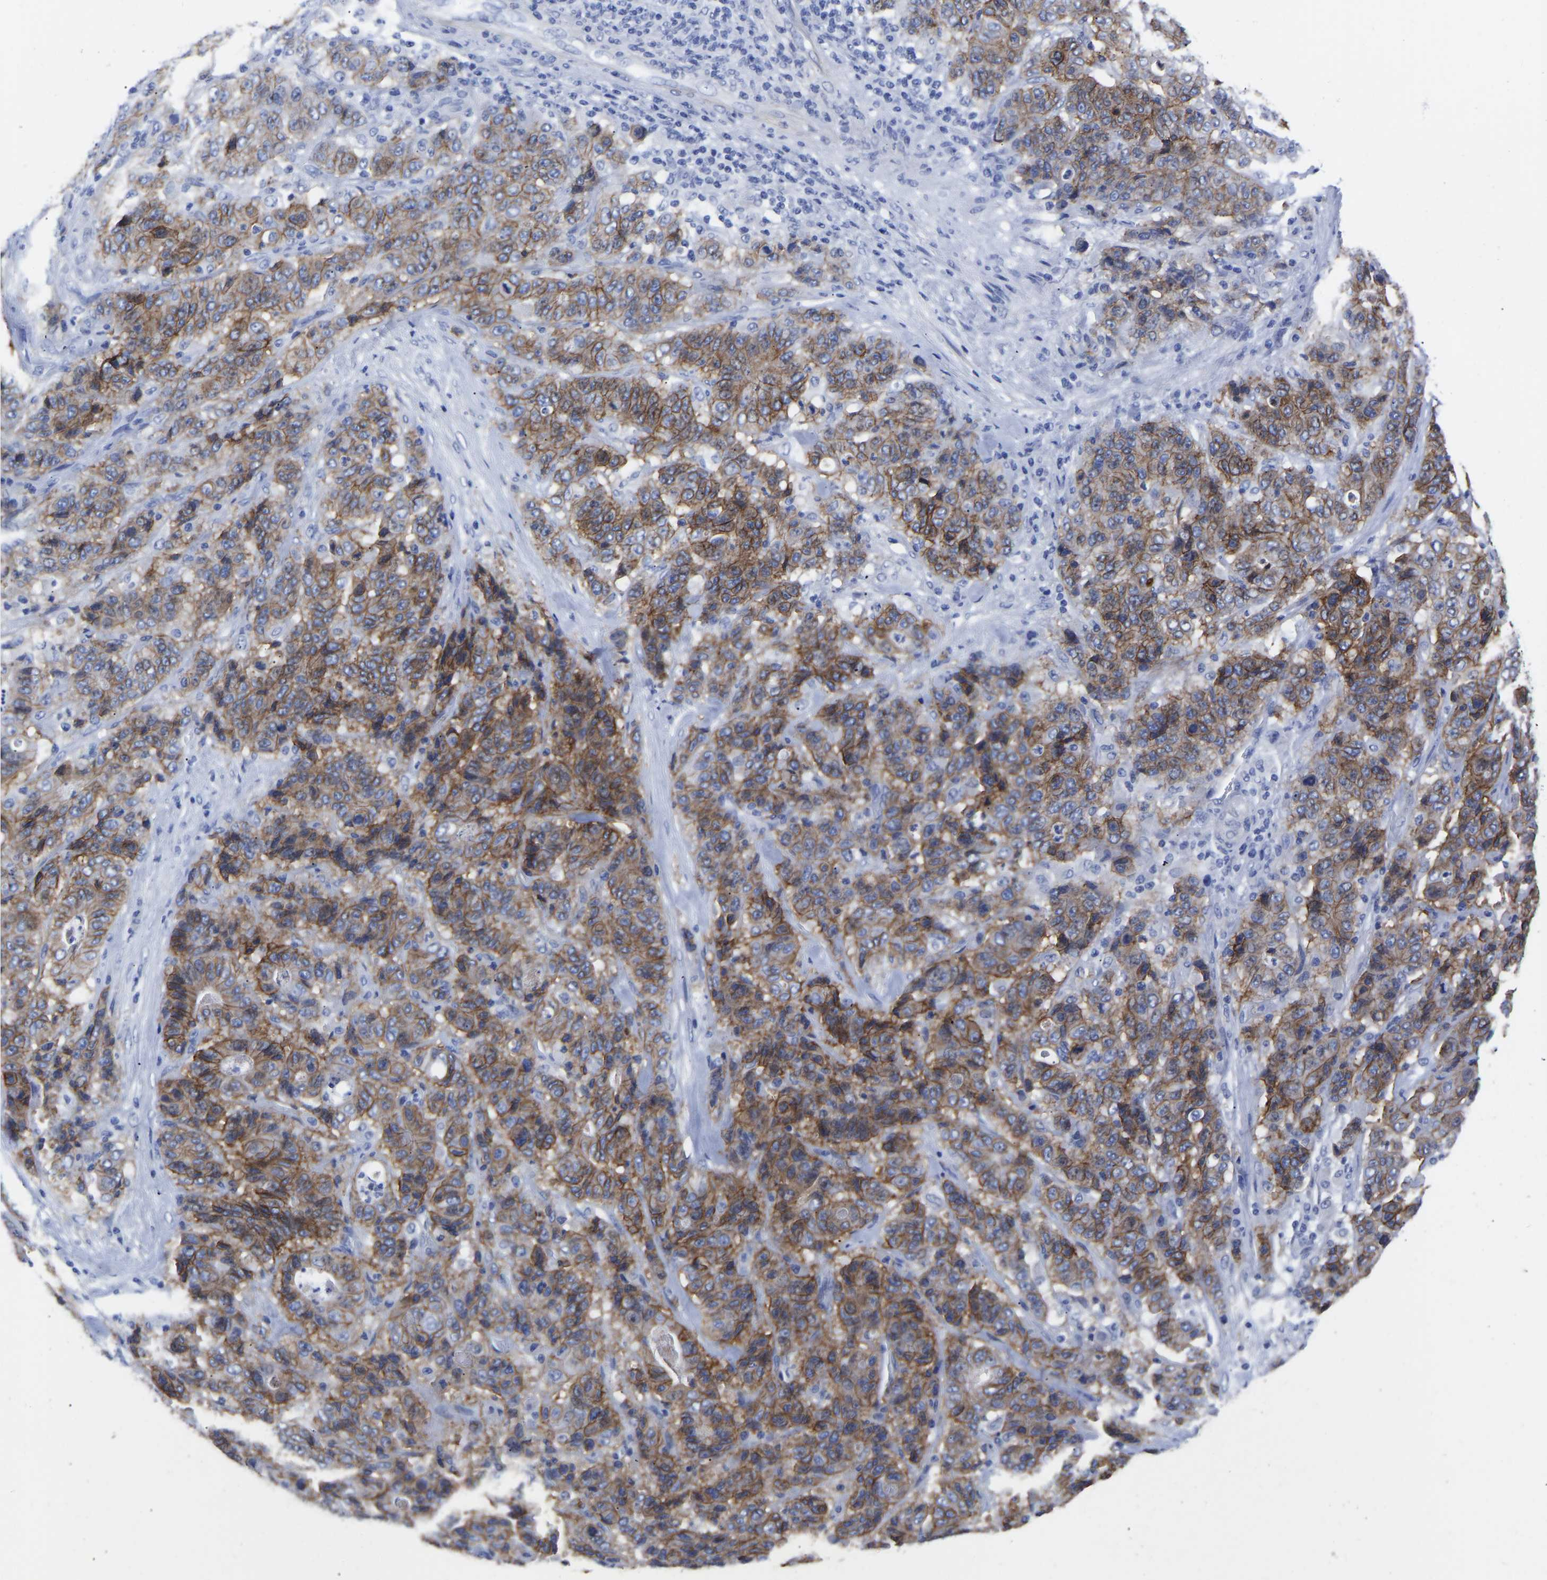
{"staining": {"intensity": "moderate", "quantity": ">75%", "location": "cytoplasmic/membranous"}, "tissue": "stomach cancer", "cell_type": "Tumor cells", "image_type": "cancer", "snomed": [{"axis": "morphology", "description": "Adenocarcinoma, NOS"}, {"axis": "topography", "description": "Stomach"}], "caption": "Moderate cytoplasmic/membranous staining is identified in about >75% of tumor cells in stomach cancer.", "gene": "GPA33", "patient": {"sex": "female", "age": 73}}